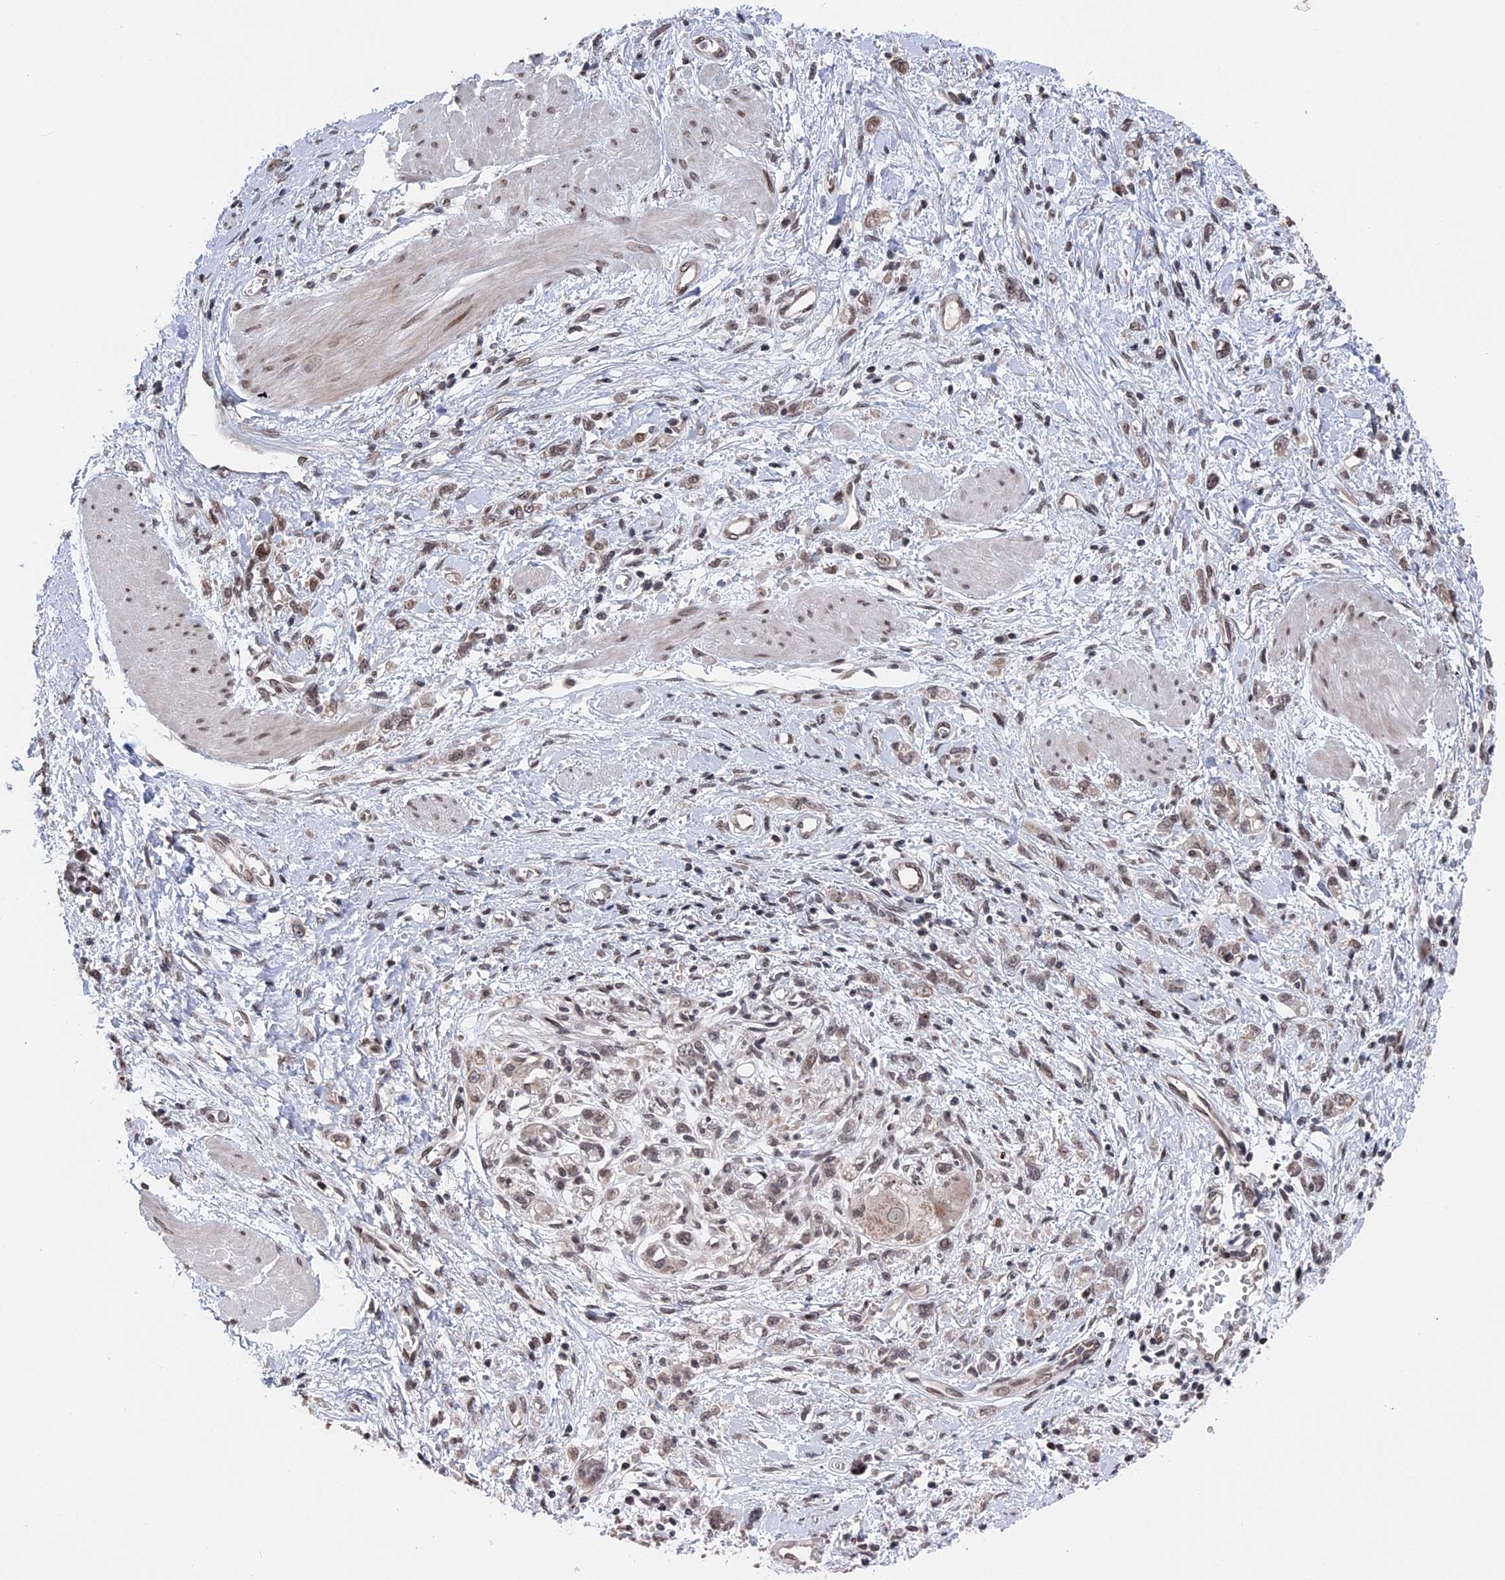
{"staining": {"intensity": "weak", "quantity": ">75%", "location": "nuclear"}, "tissue": "stomach cancer", "cell_type": "Tumor cells", "image_type": "cancer", "snomed": [{"axis": "morphology", "description": "Adenocarcinoma, NOS"}, {"axis": "topography", "description": "Stomach"}], "caption": "The photomicrograph displays staining of adenocarcinoma (stomach), revealing weak nuclear protein staining (brown color) within tumor cells.", "gene": "NR2C2AP", "patient": {"sex": "female", "age": 76}}